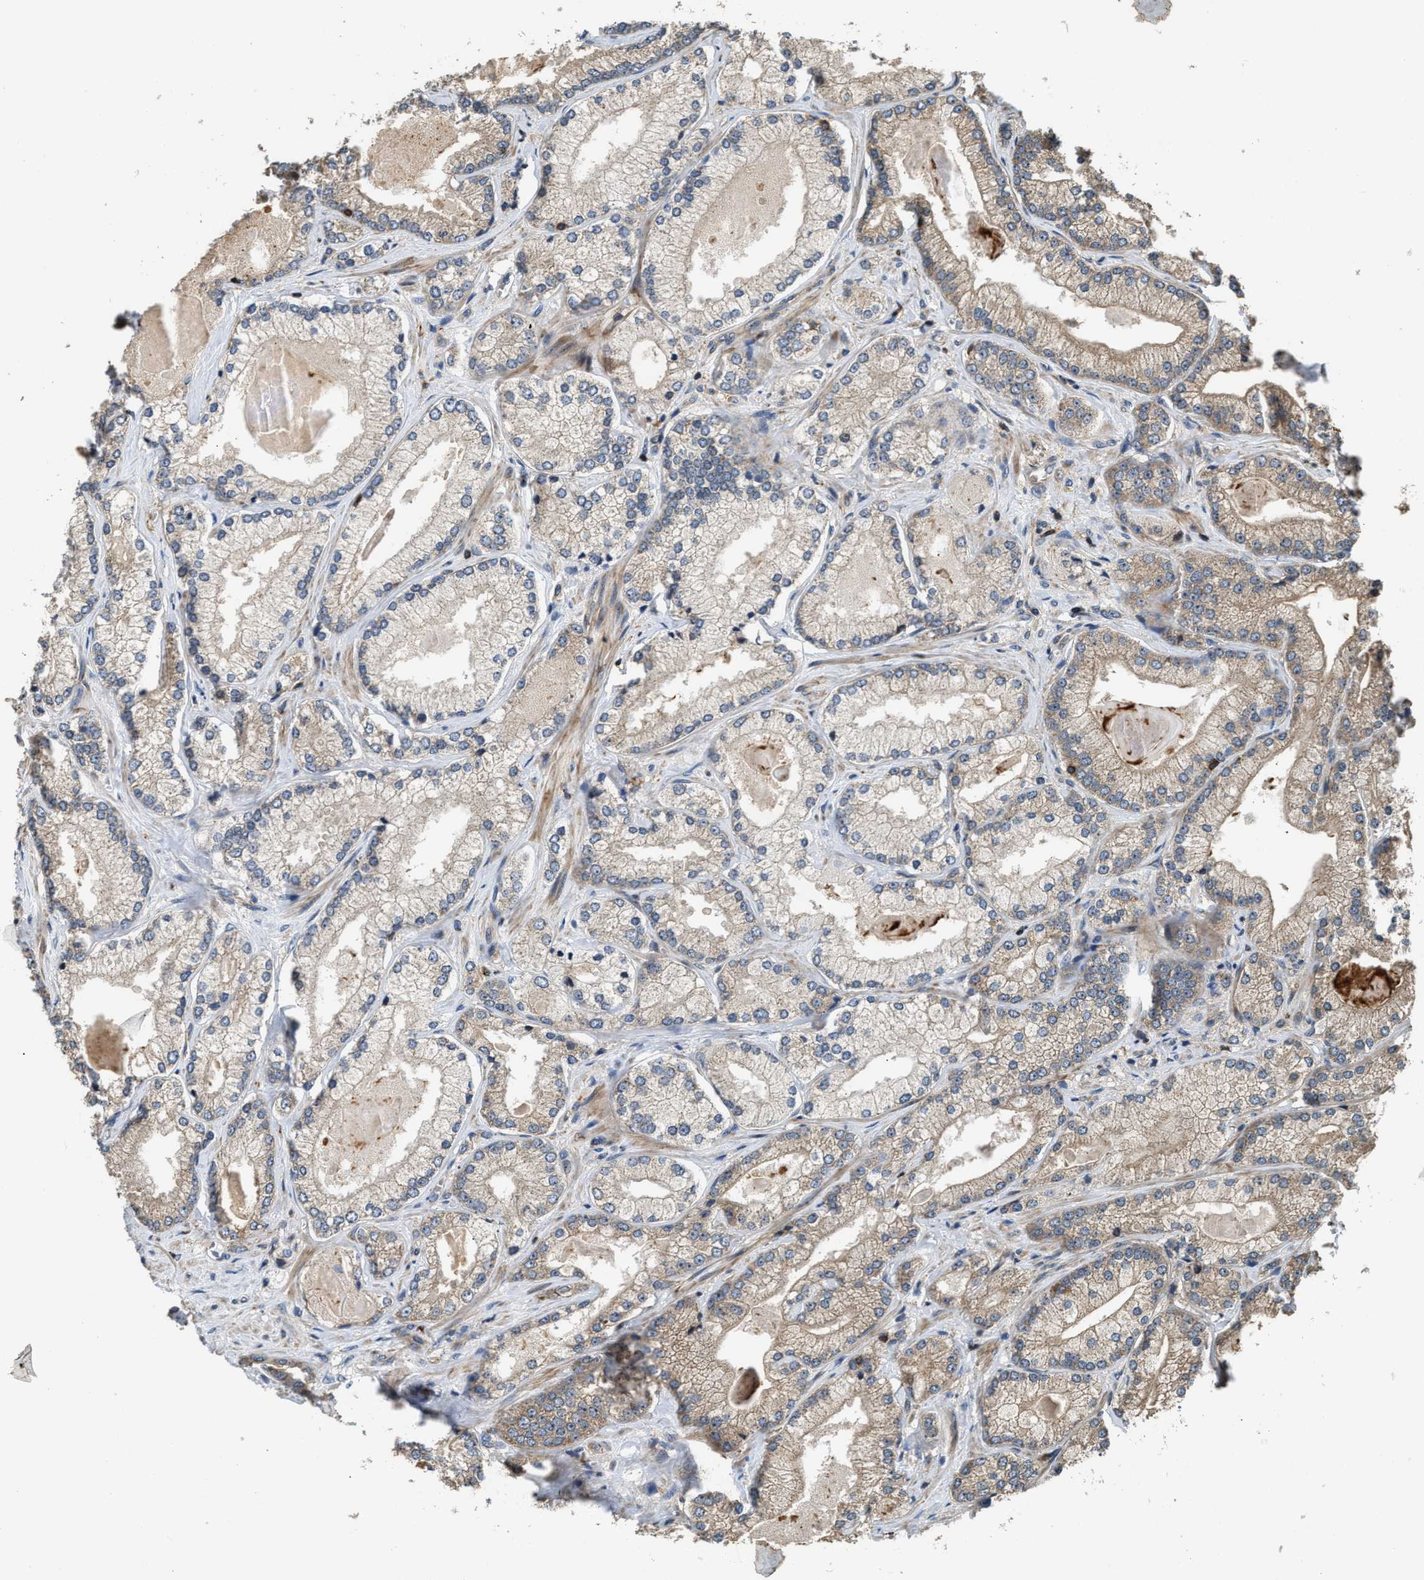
{"staining": {"intensity": "moderate", "quantity": ">75%", "location": "cytoplasmic/membranous"}, "tissue": "prostate cancer", "cell_type": "Tumor cells", "image_type": "cancer", "snomed": [{"axis": "morphology", "description": "Adenocarcinoma, Low grade"}, {"axis": "topography", "description": "Prostate"}], "caption": "An image of prostate cancer stained for a protein displays moderate cytoplasmic/membranous brown staining in tumor cells. Nuclei are stained in blue.", "gene": "SNX5", "patient": {"sex": "male", "age": 65}}